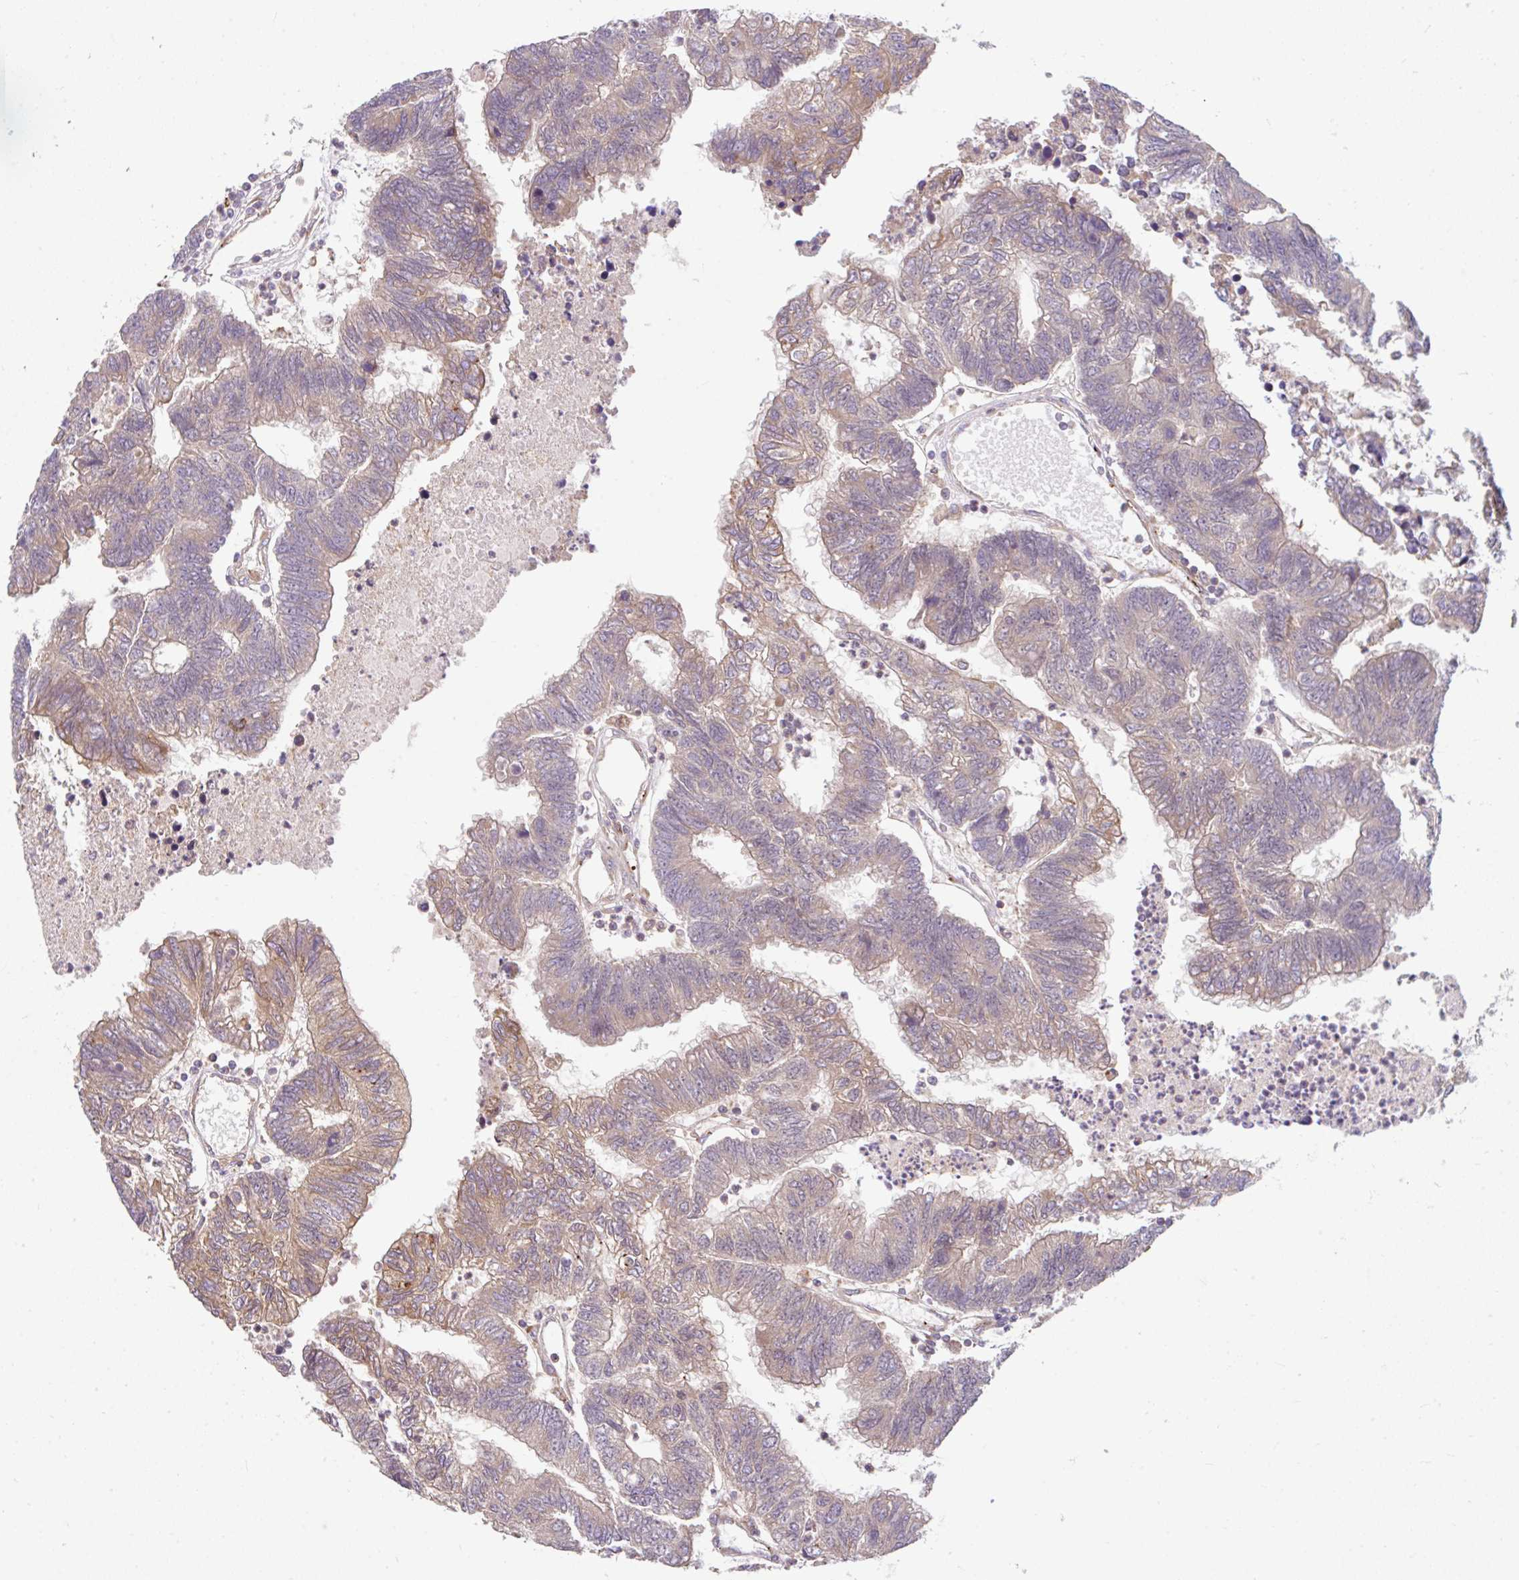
{"staining": {"intensity": "weak", "quantity": "25%-75%", "location": "cytoplasmic/membranous"}, "tissue": "colorectal cancer", "cell_type": "Tumor cells", "image_type": "cancer", "snomed": [{"axis": "morphology", "description": "Adenocarcinoma, NOS"}, {"axis": "topography", "description": "Colon"}], "caption": "About 25%-75% of tumor cells in colorectal cancer display weak cytoplasmic/membranous protein staining as visualized by brown immunohistochemical staining.", "gene": "RALBP1", "patient": {"sex": "female", "age": 48}}